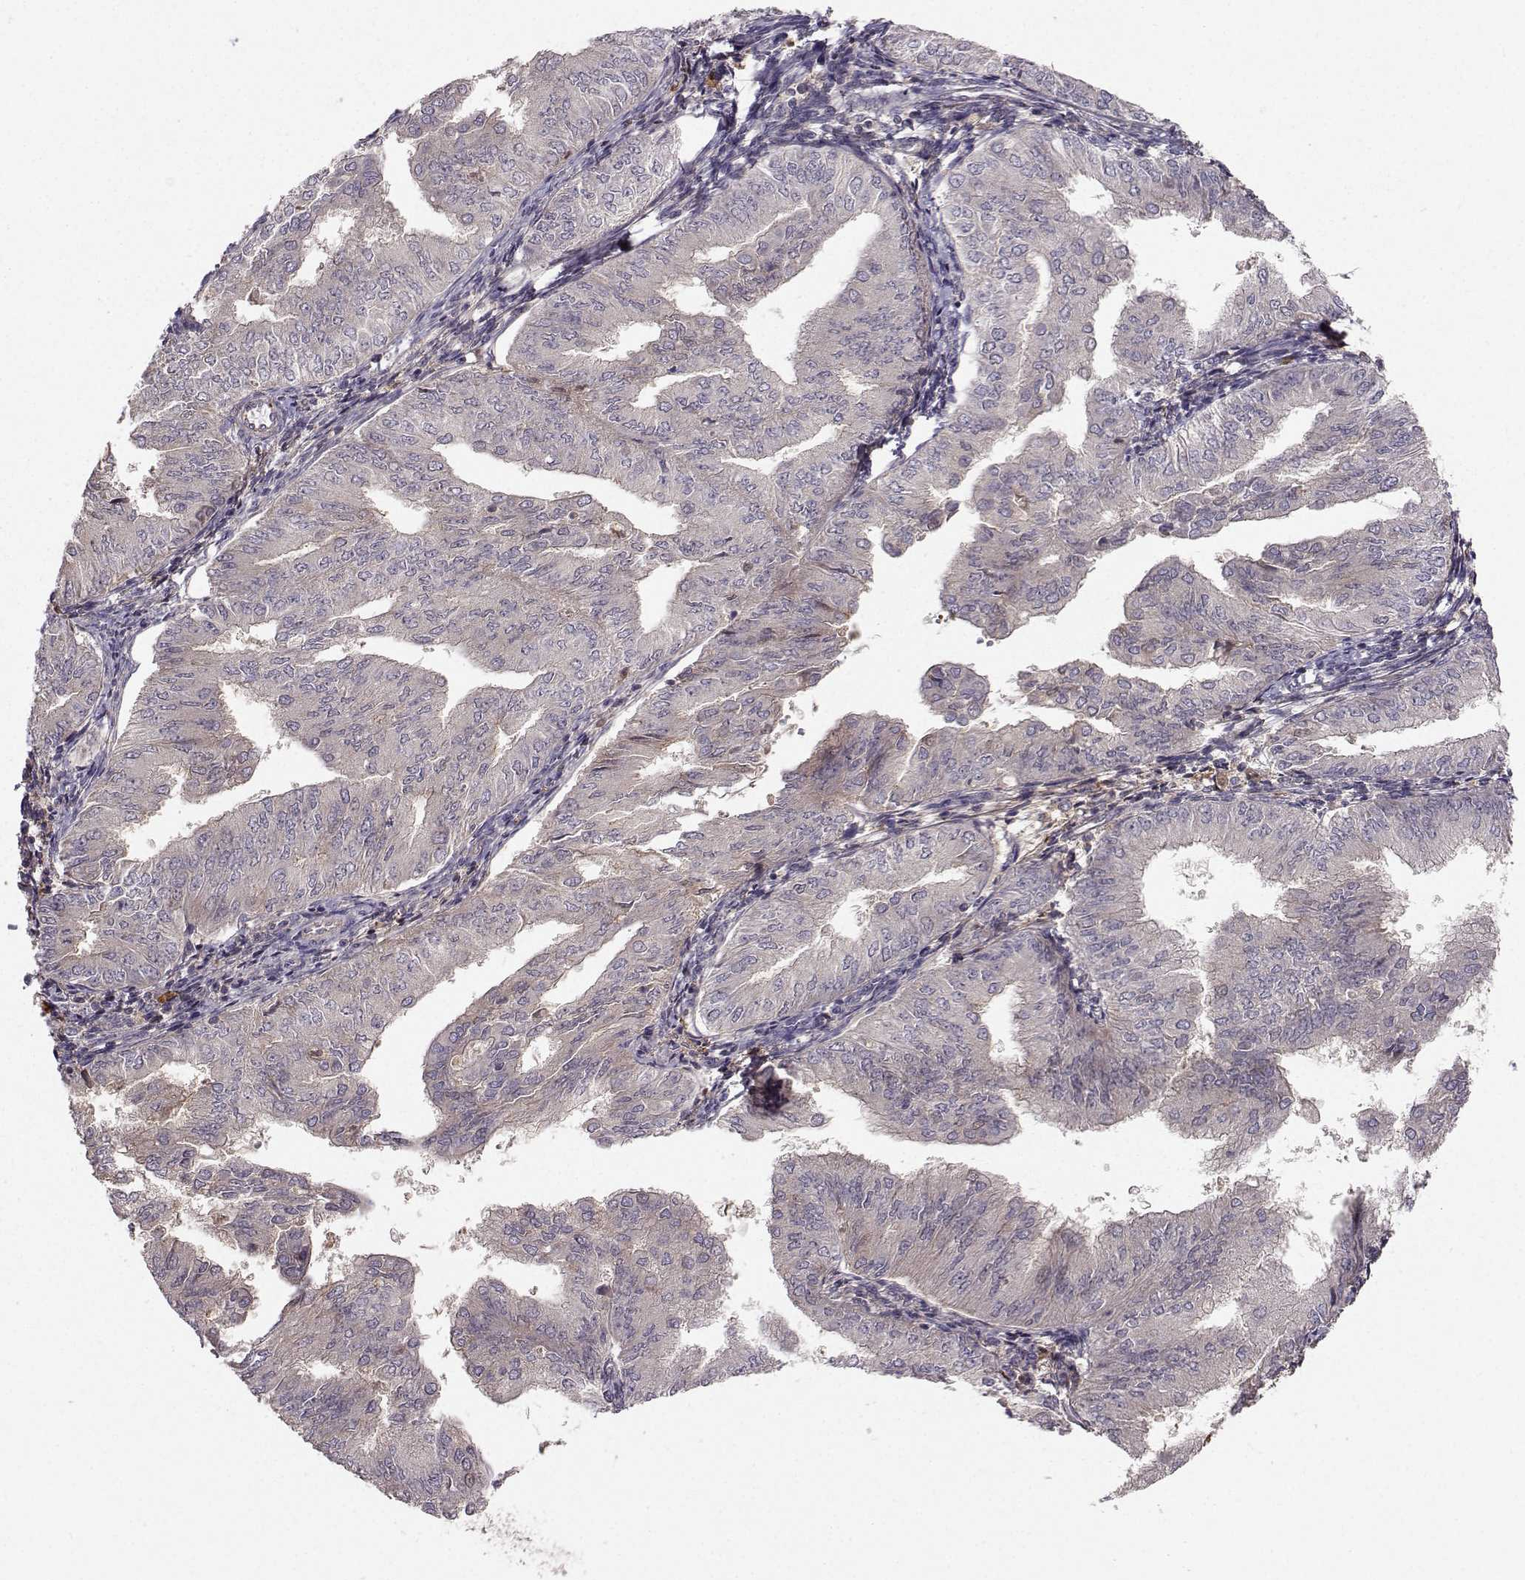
{"staining": {"intensity": "negative", "quantity": "none", "location": "none"}, "tissue": "endometrial cancer", "cell_type": "Tumor cells", "image_type": "cancer", "snomed": [{"axis": "morphology", "description": "Adenocarcinoma, NOS"}, {"axis": "topography", "description": "Endometrium"}], "caption": "Protein analysis of adenocarcinoma (endometrial) demonstrates no significant staining in tumor cells.", "gene": "WNT6", "patient": {"sex": "female", "age": 53}}